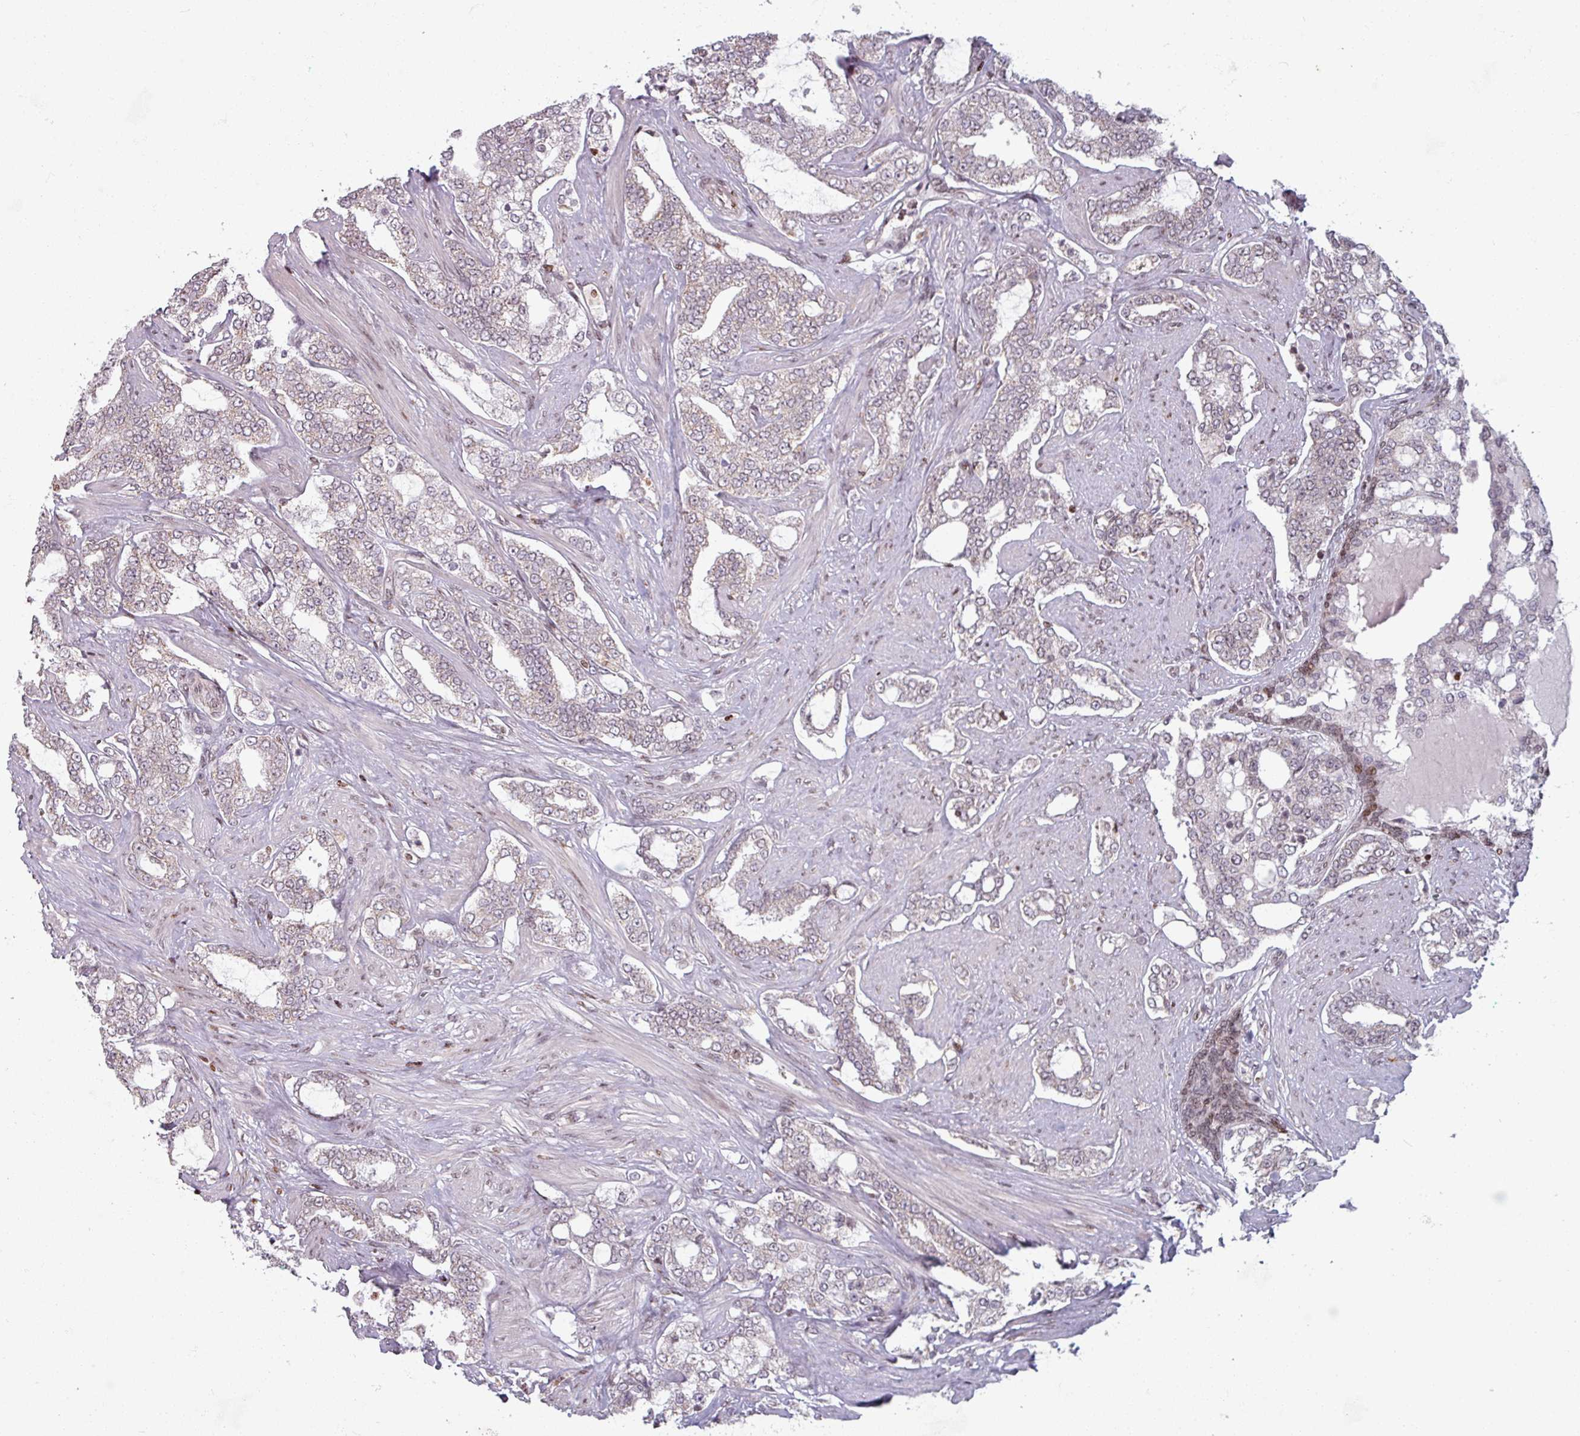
{"staining": {"intensity": "weak", "quantity": "<25%", "location": "cytoplasmic/membranous"}, "tissue": "prostate cancer", "cell_type": "Tumor cells", "image_type": "cancer", "snomed": [{"axis": "morphology", "description": "Adenocarcinoma, High grade"}, {"axis": "topography", "description": "Prostate"}], "caption": "Prostate cancer (high-grade adenocarcinoma) was stained to show a protein in brown. There is no significant staining in tumor cells.", "gene": "NCOR1", "patient": {"sex": "male", "age": 64}}